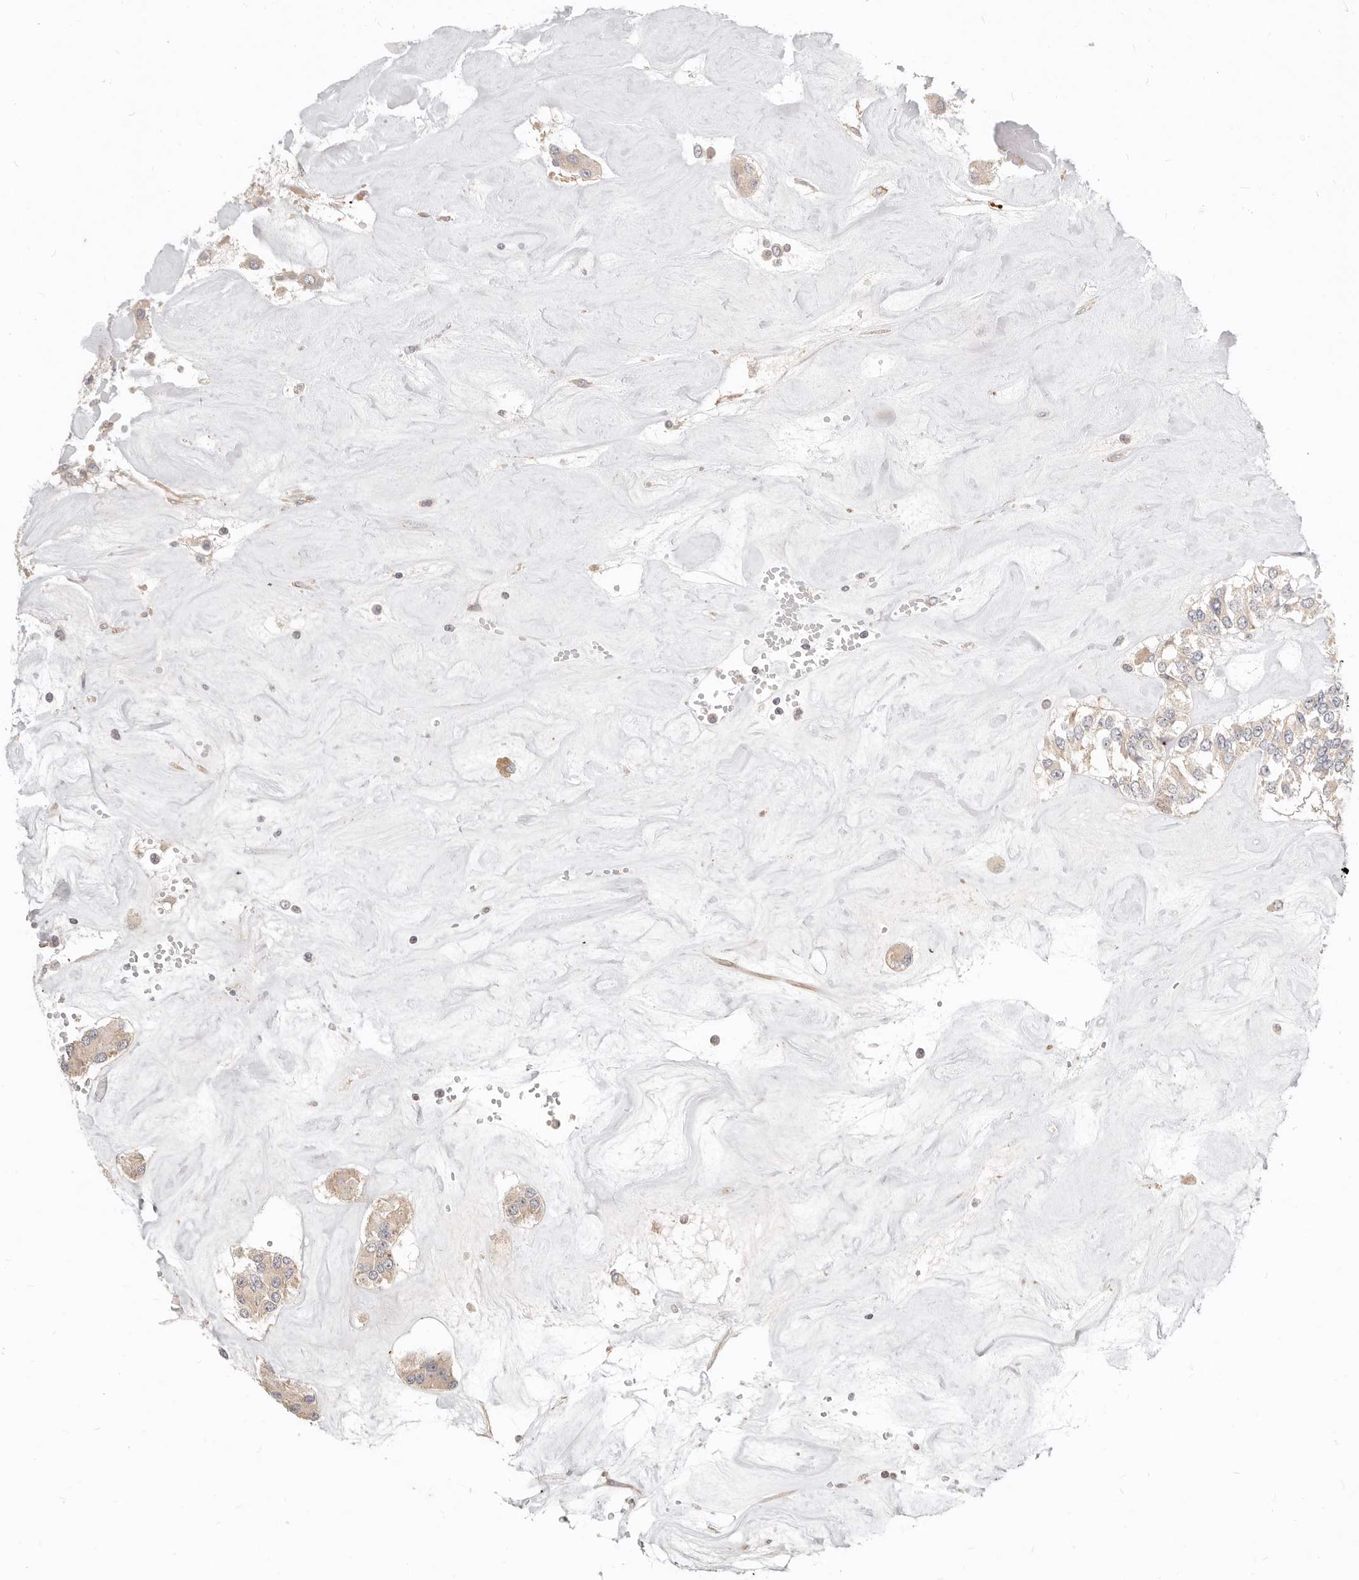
{"staining": {"intensity": "weak", "quantity": "<25%", "location": "cytoplasmic/membranous"}, "tissue": "carcinoid", "cell_type": "Tumor cells", "image_type": "cancer", "snomed": [{"axis": "morphology", "description": "Carcinoid, malignant, NOS"}, {"axis": "topography", "description": "Pancreas"}], "caption": "Immunohistochemical staining of human carcinoid displays no significant expression in tumor cells. Nuclei are stained in blue.", "gene": "ZRANB1", "patient": {"sex": "male", "age": 41}}